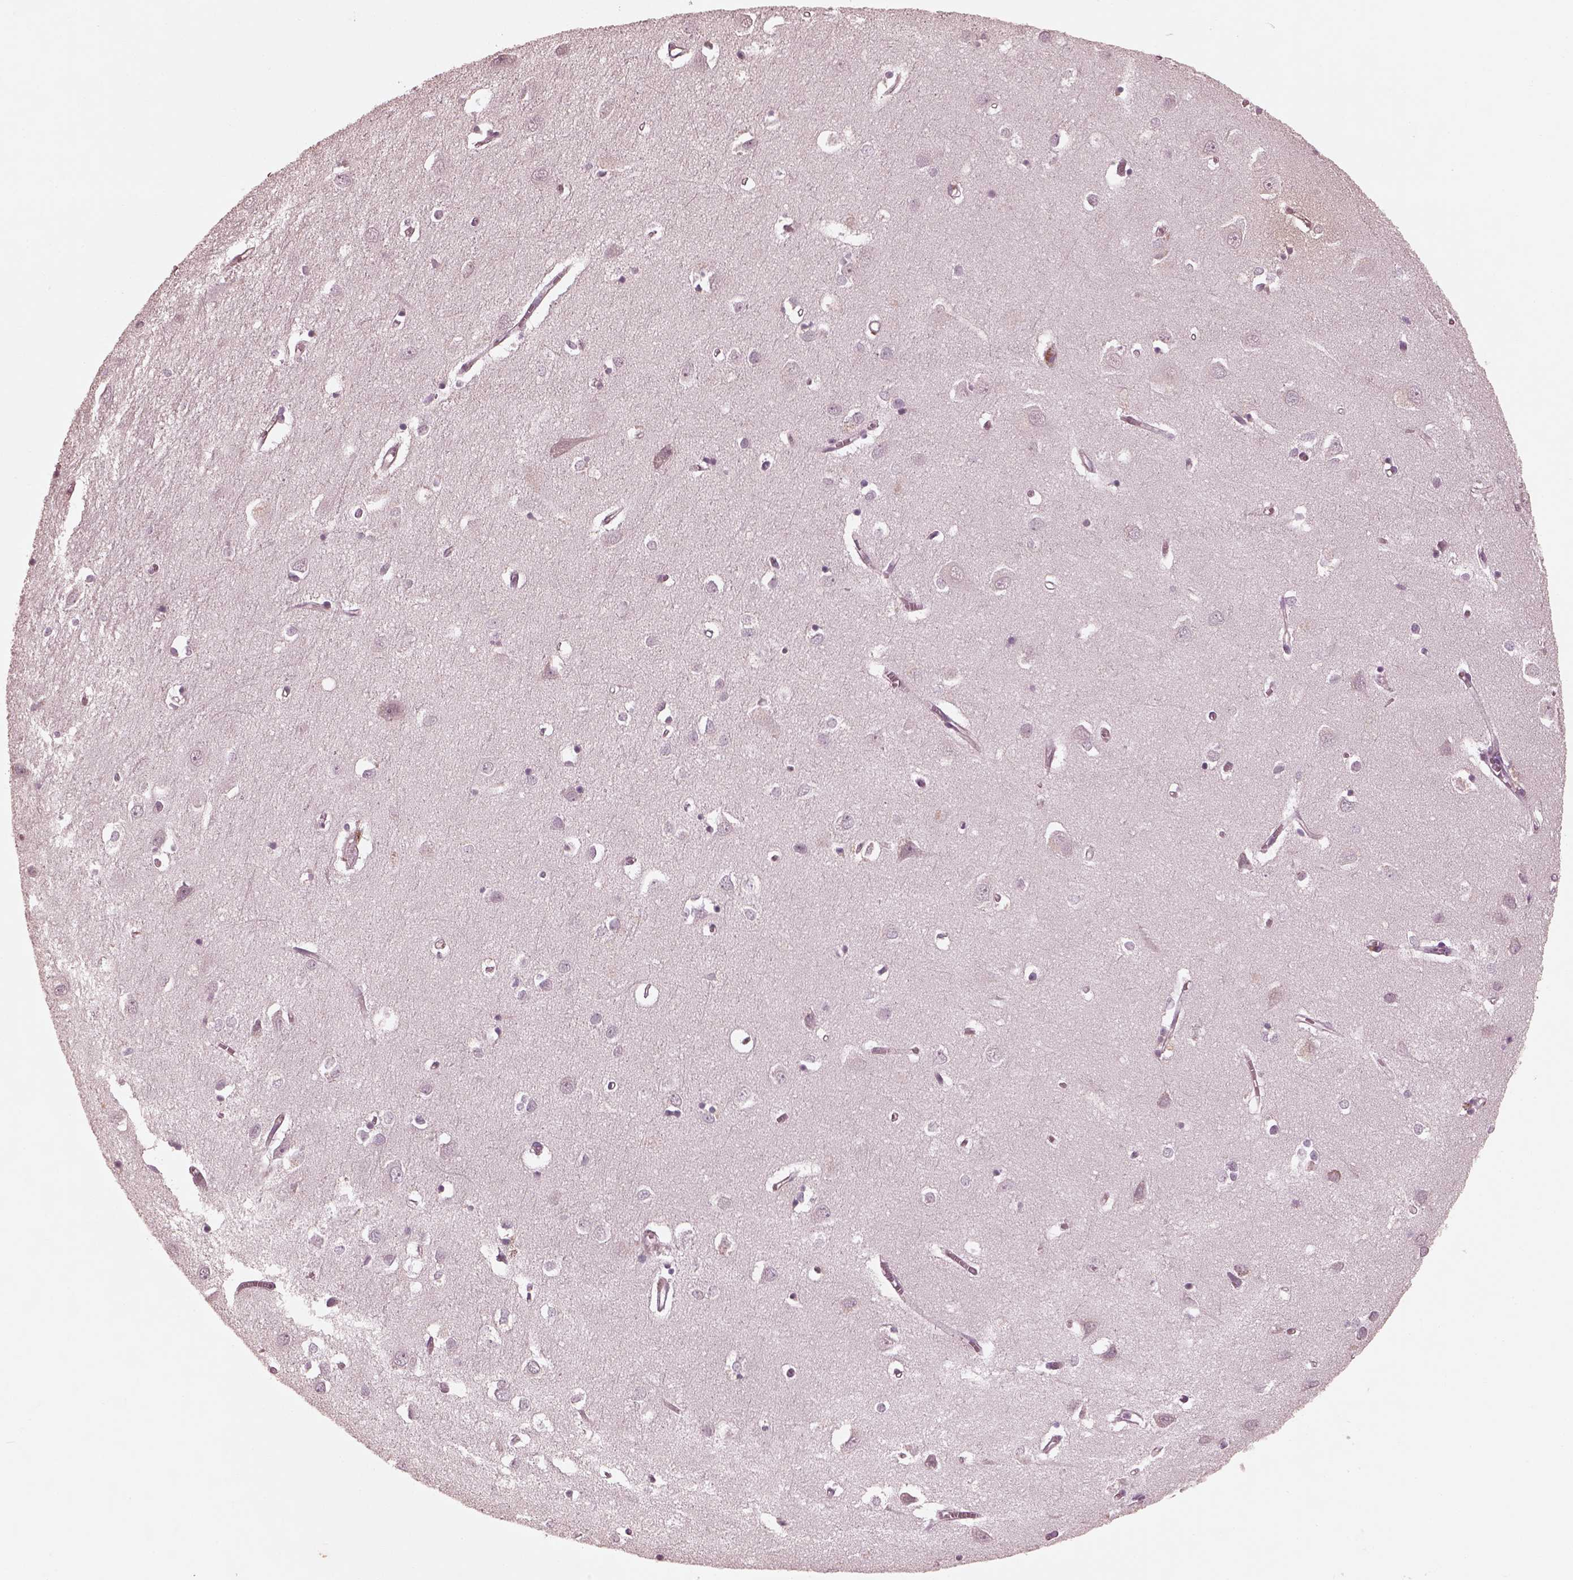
{"staining": {"intensity": "negative", "quantity": "none", "location": "none"}, "tissue": "cerebral cortex", "cell_type": "Endothelial cells", "image_type": "normal", "snomed": [{"axis": "morphology", "description": "Normal tissue, NOS"}, {"axis": "topography", "description": "Cerebral cortex"}], "caption": "IHC photomicrograph of normal human cerebral cortex stained for a protein (brown), which reveals no positivity in endothelial cells.", "gene": "VWA5B1", "patient": {"sex": "male", "age": 70}}